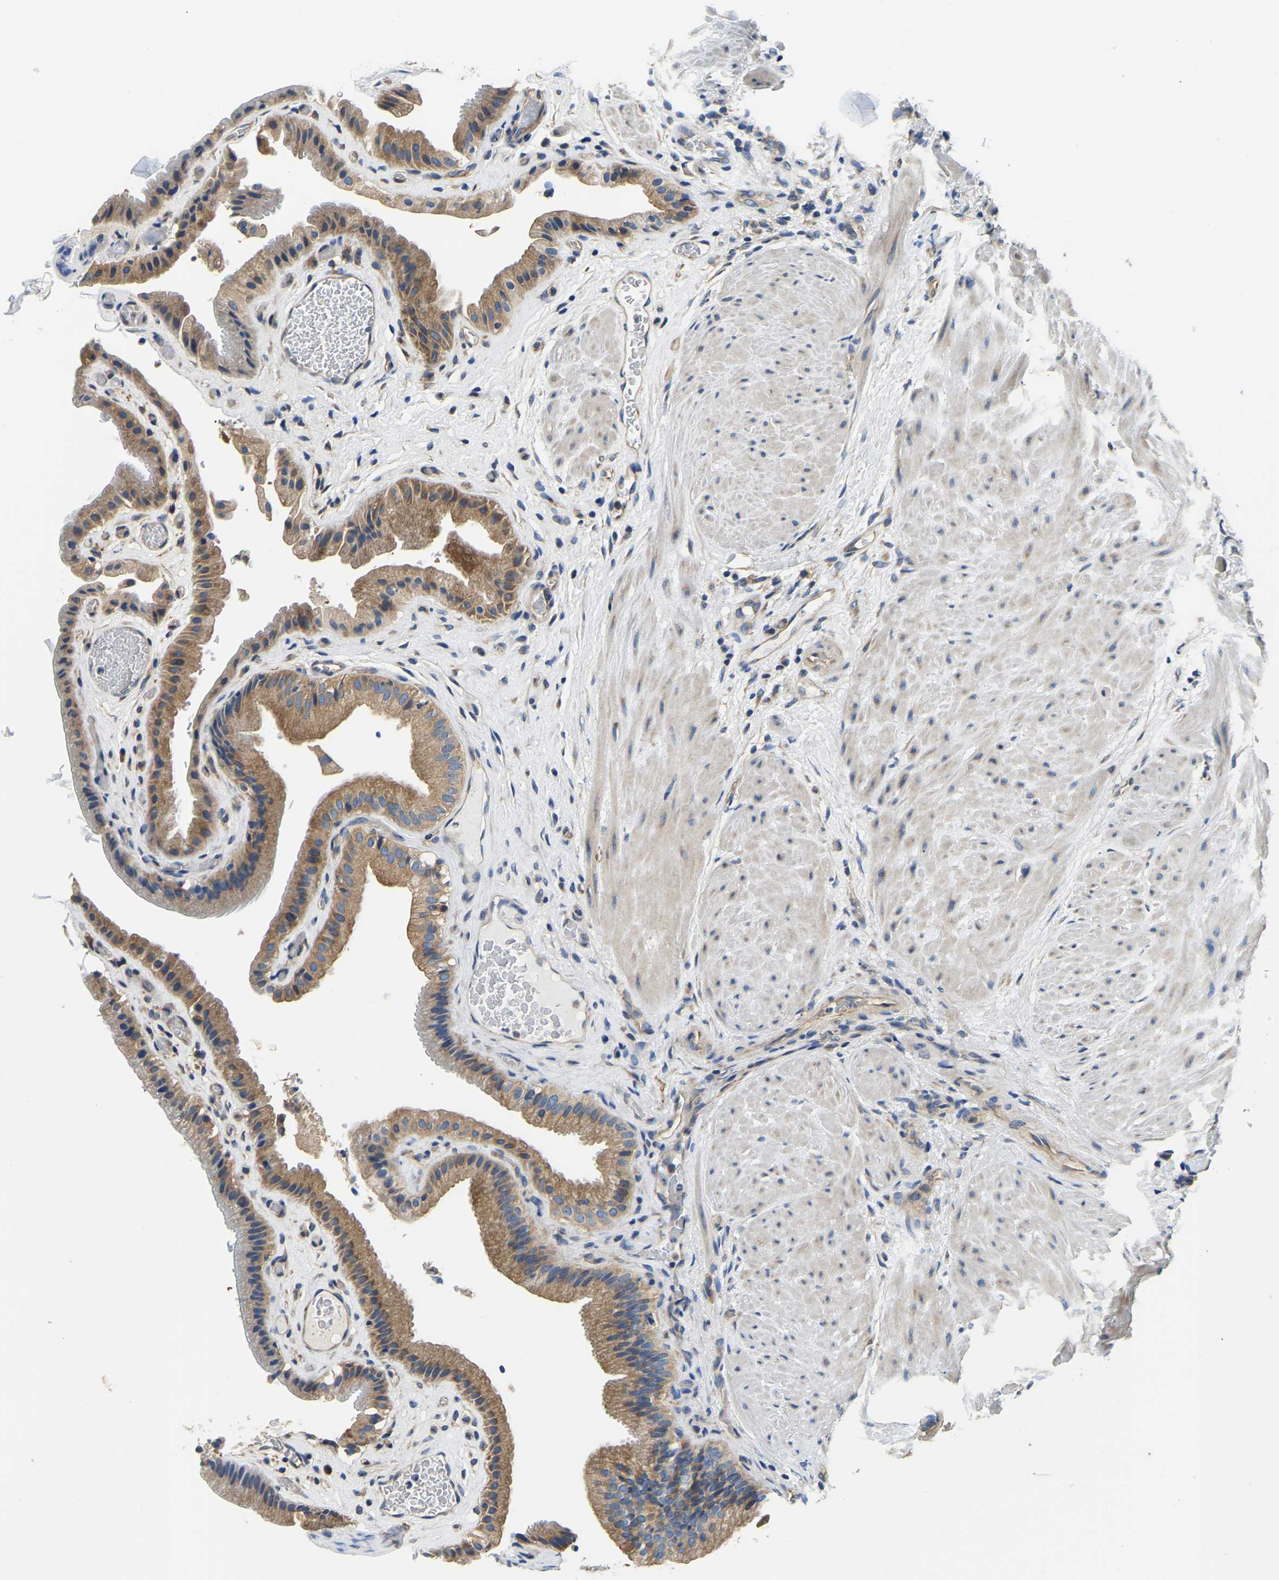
{"staining": {"intensity": "moderate", "quantity": ">75%", "location": "cytoplasmic/membranous"}, "tissue": "gallbladder", "cell_type": "Glandular cells", "image_type": "normal", "snomed": [{"axis": "morphology", "description": "Normal tissue, NOS"}, {"axis": "topography", "description": "Gallbladder"}], "caption": "Immunohistochemistry (IHC) staining of unremarkable gallbladder, which demonstrates medium levels of moderate cytoplasmic/membranous positivity in about >75% of glandular cells indicating moderate cytoplasmic/membranous protein staining. The staining was performed using DAB (3,3'-diaminobenzidine) (brown) for protein detection and nuclei were counterstained in hematoxylin (blue).", "gene": "CSDE1", "patient": {"sex": "male", "age": 49}}